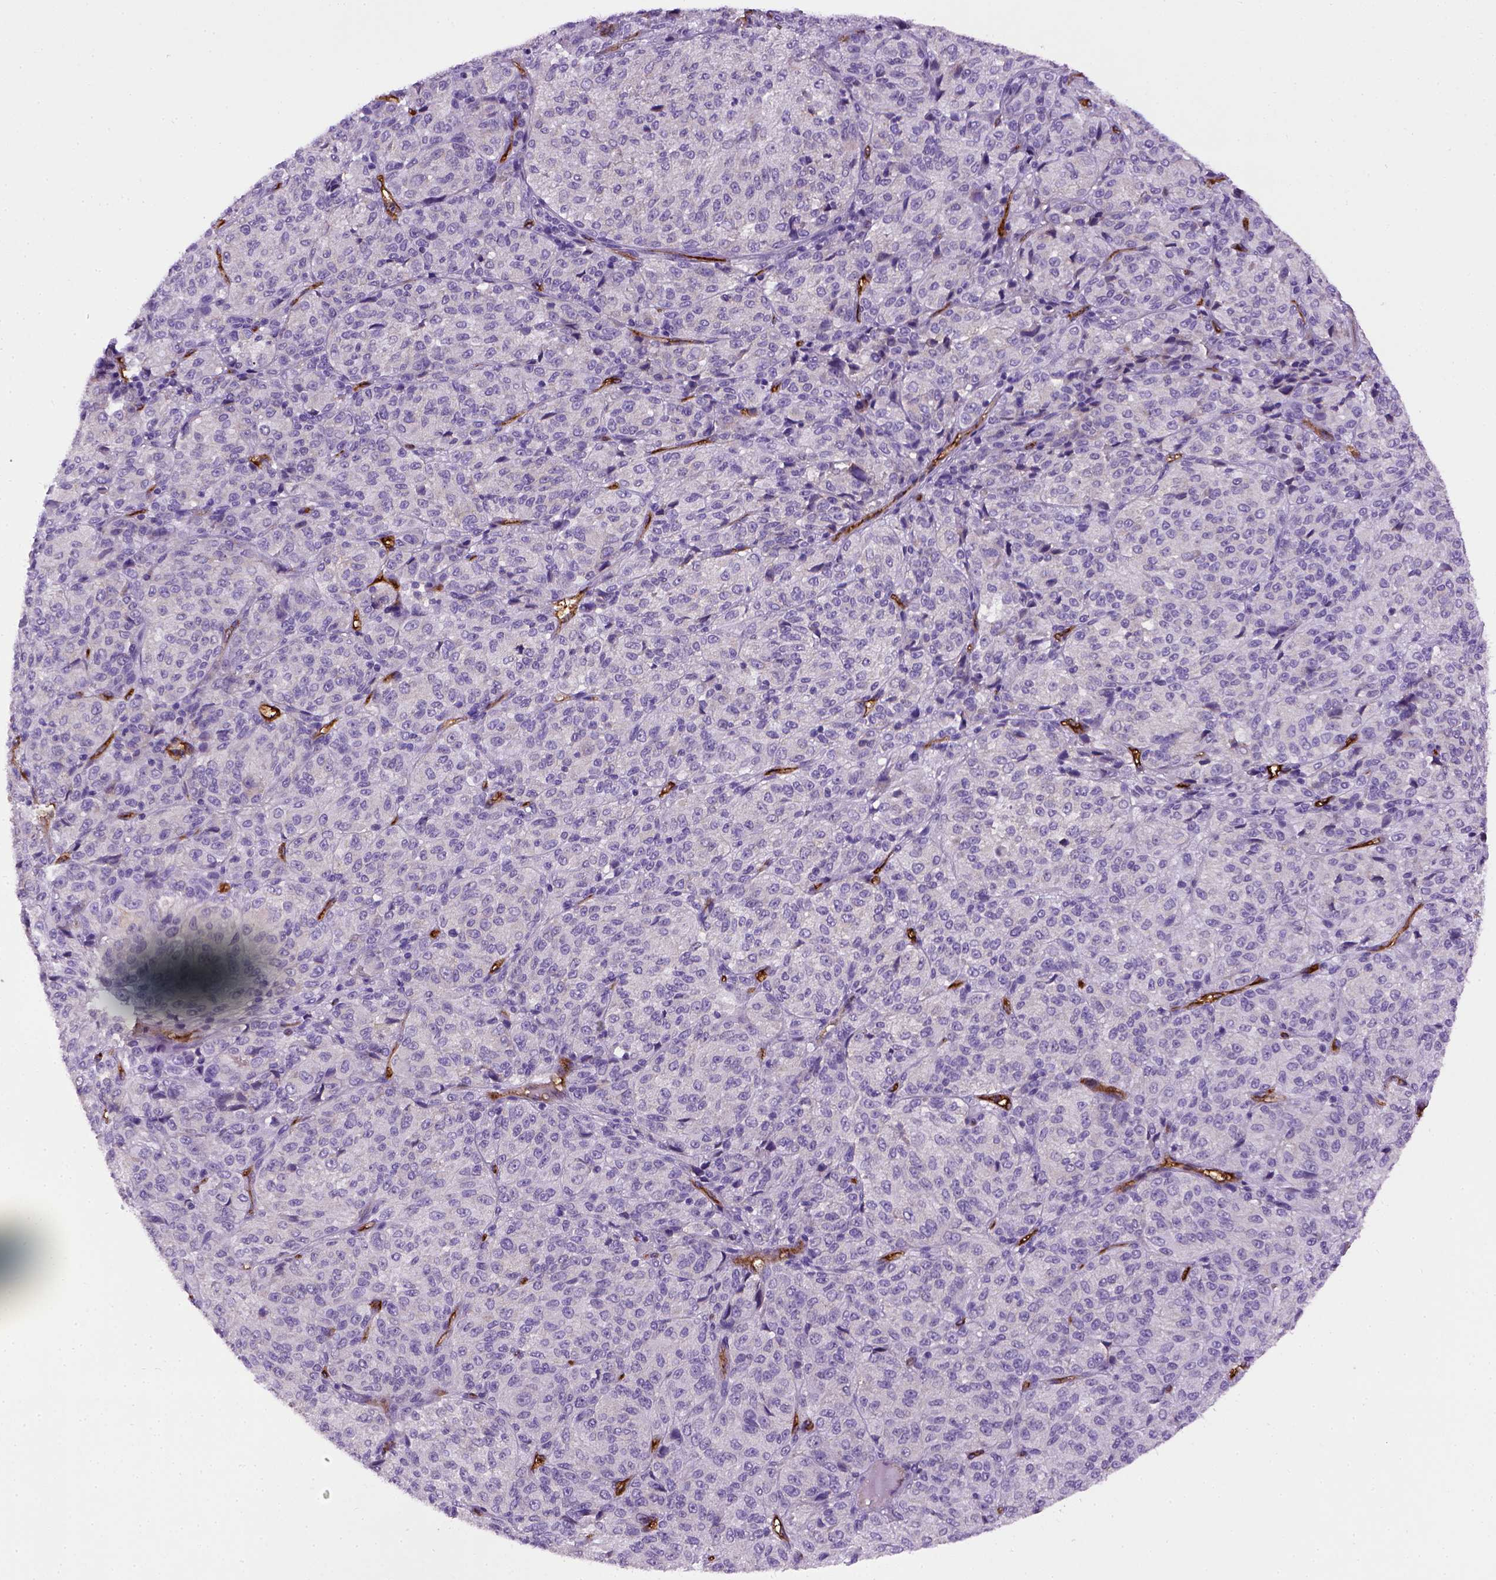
{"staining": {"intensity": "negative", "quantity": "none", "location": "none"}, "tissue": "melanoma", "cell_type": "Tumor cells", "image_type": "cancer", "snomed": [{"axis": "morphology", "description": "Malignant melanoma, Metastatic site"}, {"axis": "topography", "description": "Brain"}], "caption": "Melanoma was stained to show a protein in brown. There is no significant positivity in tumor cells. (DAB (3,3'-diaminobenzidine) immunohistochemistry (IHC), high magnification).", "gene": "ENG", "patient": {"sex": "female", "age": 56}}